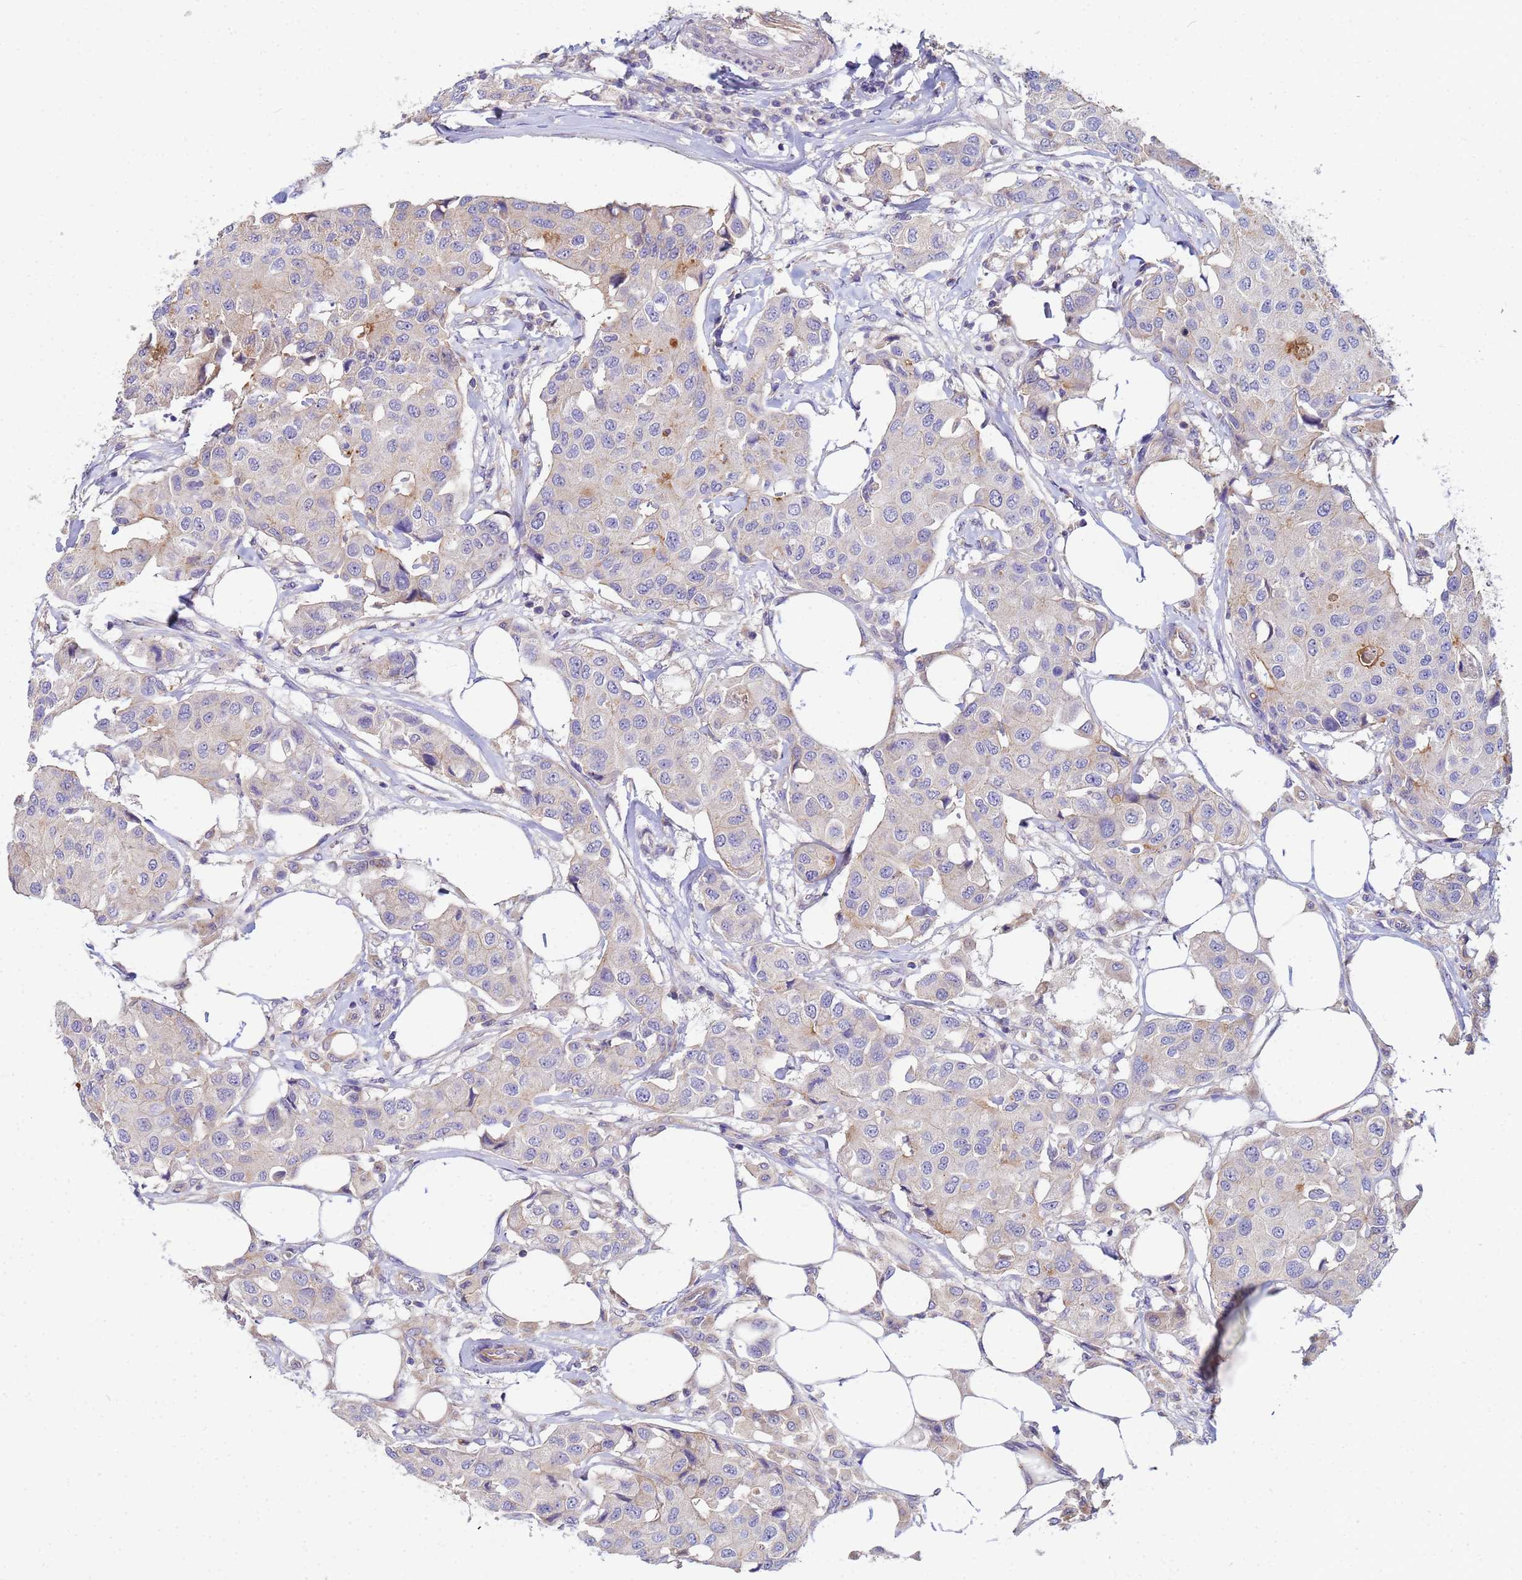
{"staining": {"intensity": "negative", "quantity": "none", "location": "none"}, "tissue": "breast cancer", "cell_type": "Tumor cells", "image_type": "cancer", "snomed": [{"axis": "morphology", "description": "Duct carcinoma"}, {"axis": "topography", "description": "Breast"}], "caption": "The image demonstrates no significant expression in tumor cells of breast infiltrating ductal carcinoma. The staining is performed using DAB brown chromogen with nuclei counter-stained in using hematoxylin.", "gene": "CDC34", "patient": {"sex": "female", "age": 80}}